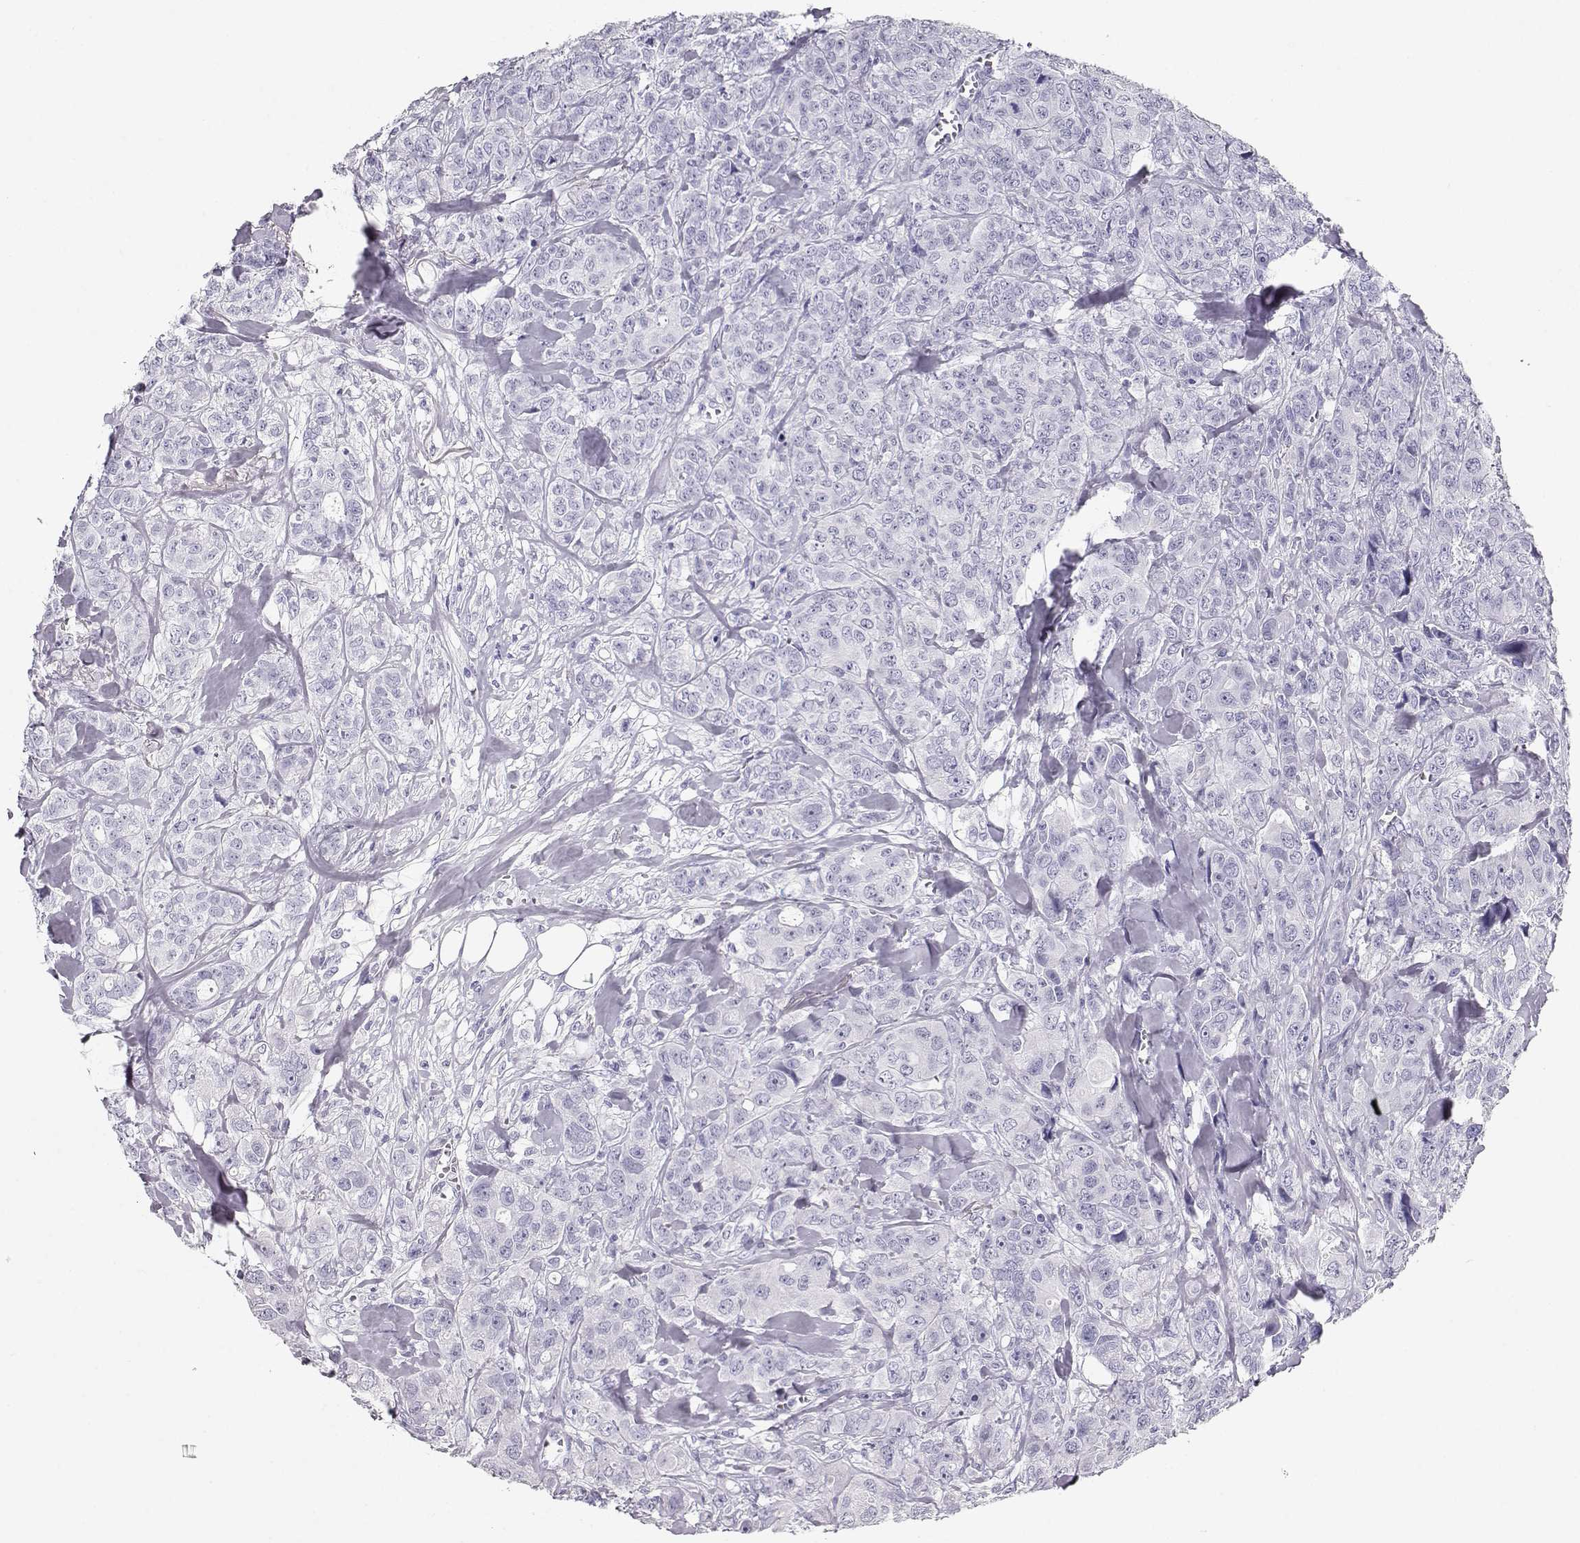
{"staining": {"intensity": "negative", "quantity": "none", "location": "none"}, "tissue": "breast cancer", "cell_type": "Tumor cells", "image_type": "cancer", "snomed": [{"axis": "morphology", "description": "Duct carcinoma"}, {"axis": "topography", "description": "Breast"}], "caption": "This is a photomicrograph of immunohistochemistry (IHC) staining of breast invasive ductal carcinoma, which shows no positivity in tumor cells.", "gene": "MAGEC1", "patient": {"sex": "female", "age": 43}}